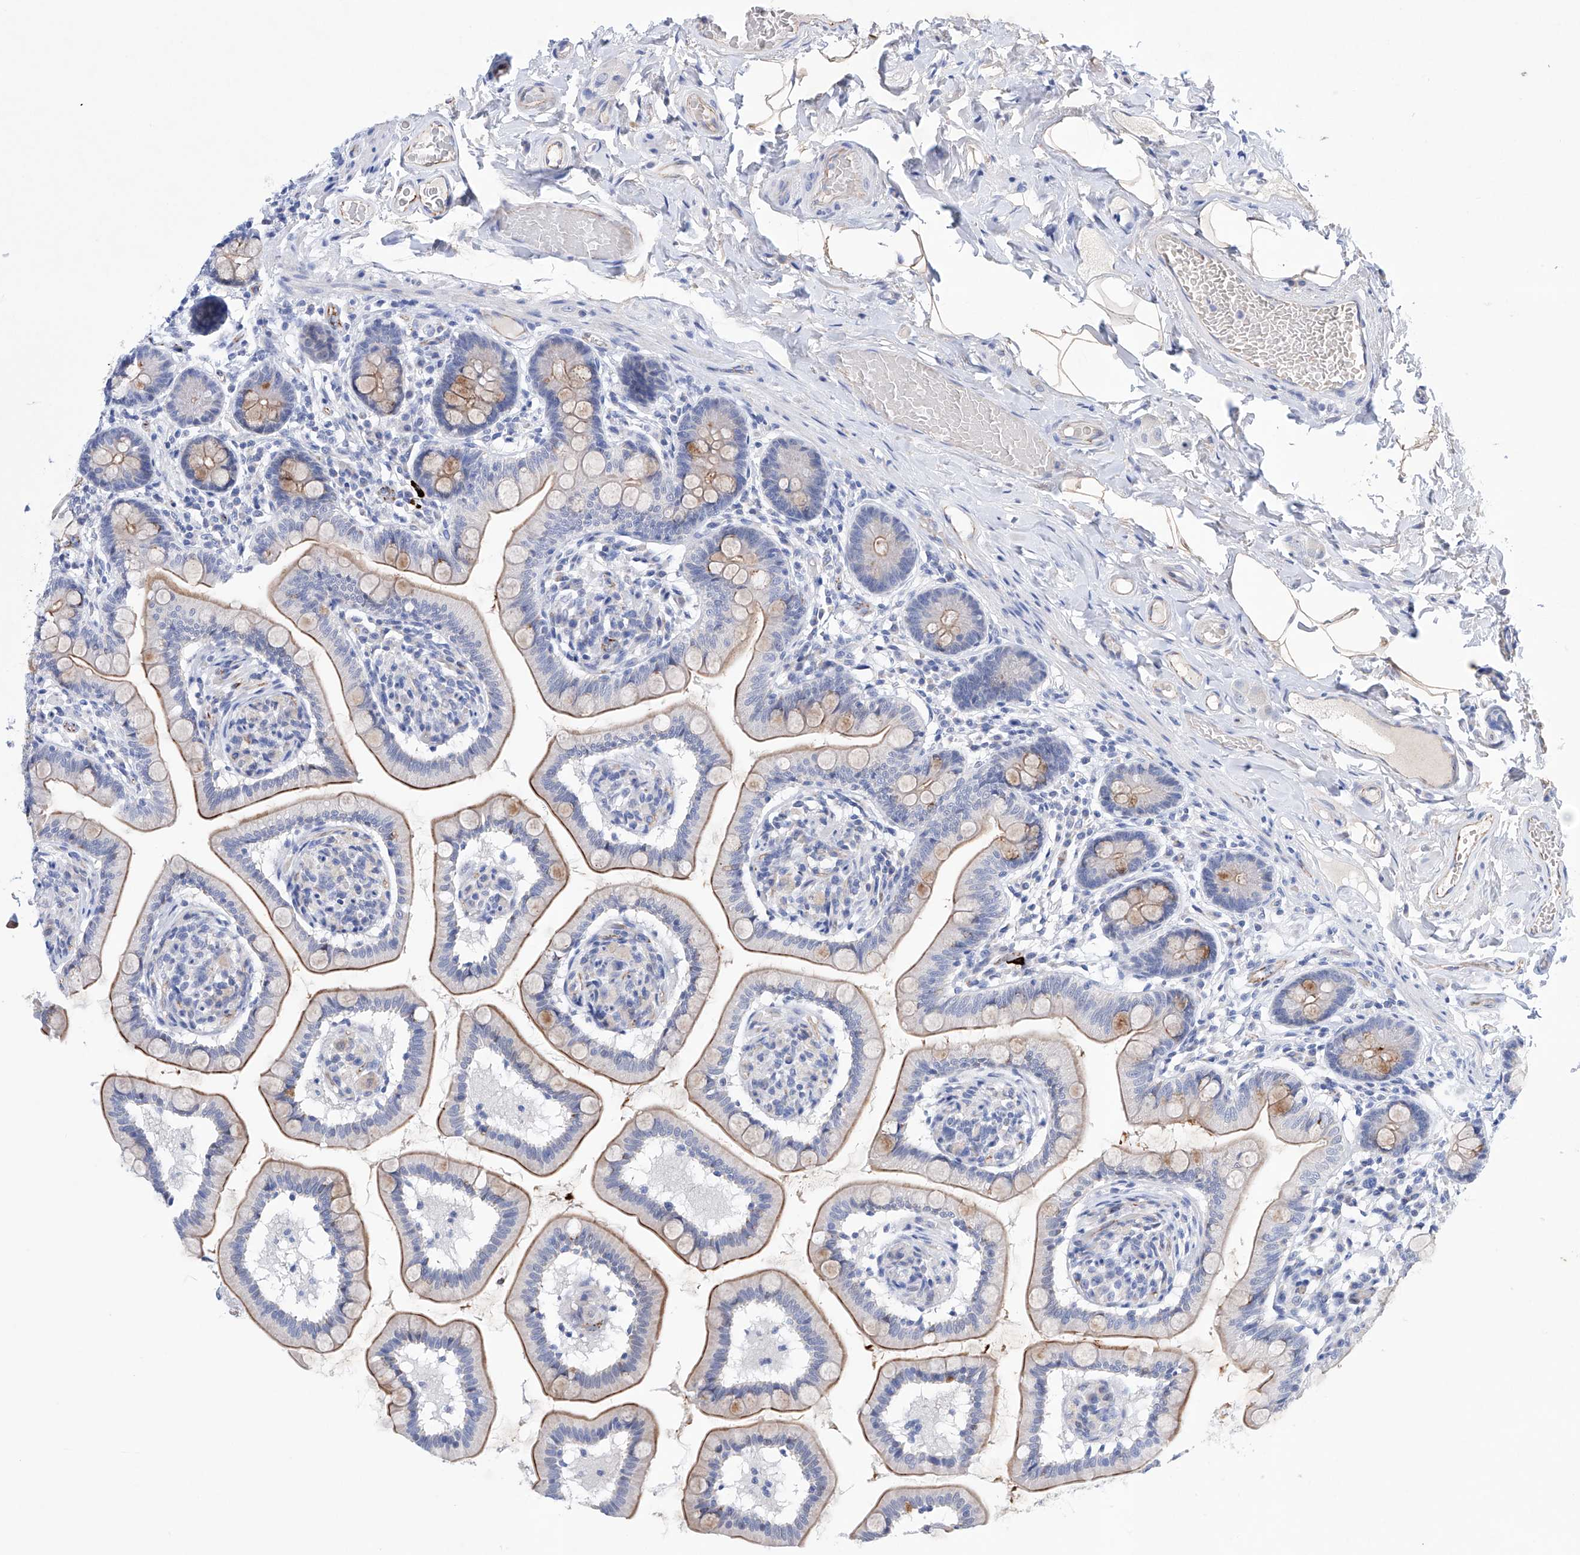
{"staining": {"intensity": "moderate", "quantity": "<25%", "location": "cytoplasmic/membranous"}, "tissue": "small intestine", "cell_type": "Glandular cells", "image_type": "normal", "snomed": [{"axis": "morphology", "description": "Normal tissue, NOS"}, {"axis": "topography", "description": "Small intestine"}], "caption": "Immunohistochemical staining of benign human small intestine reveals moderate cytoplasmic/membranous protein positivity in about <25% of glandular cells.", "gene": "ETV7", "patient": {"sex": "female", "age": 64}}